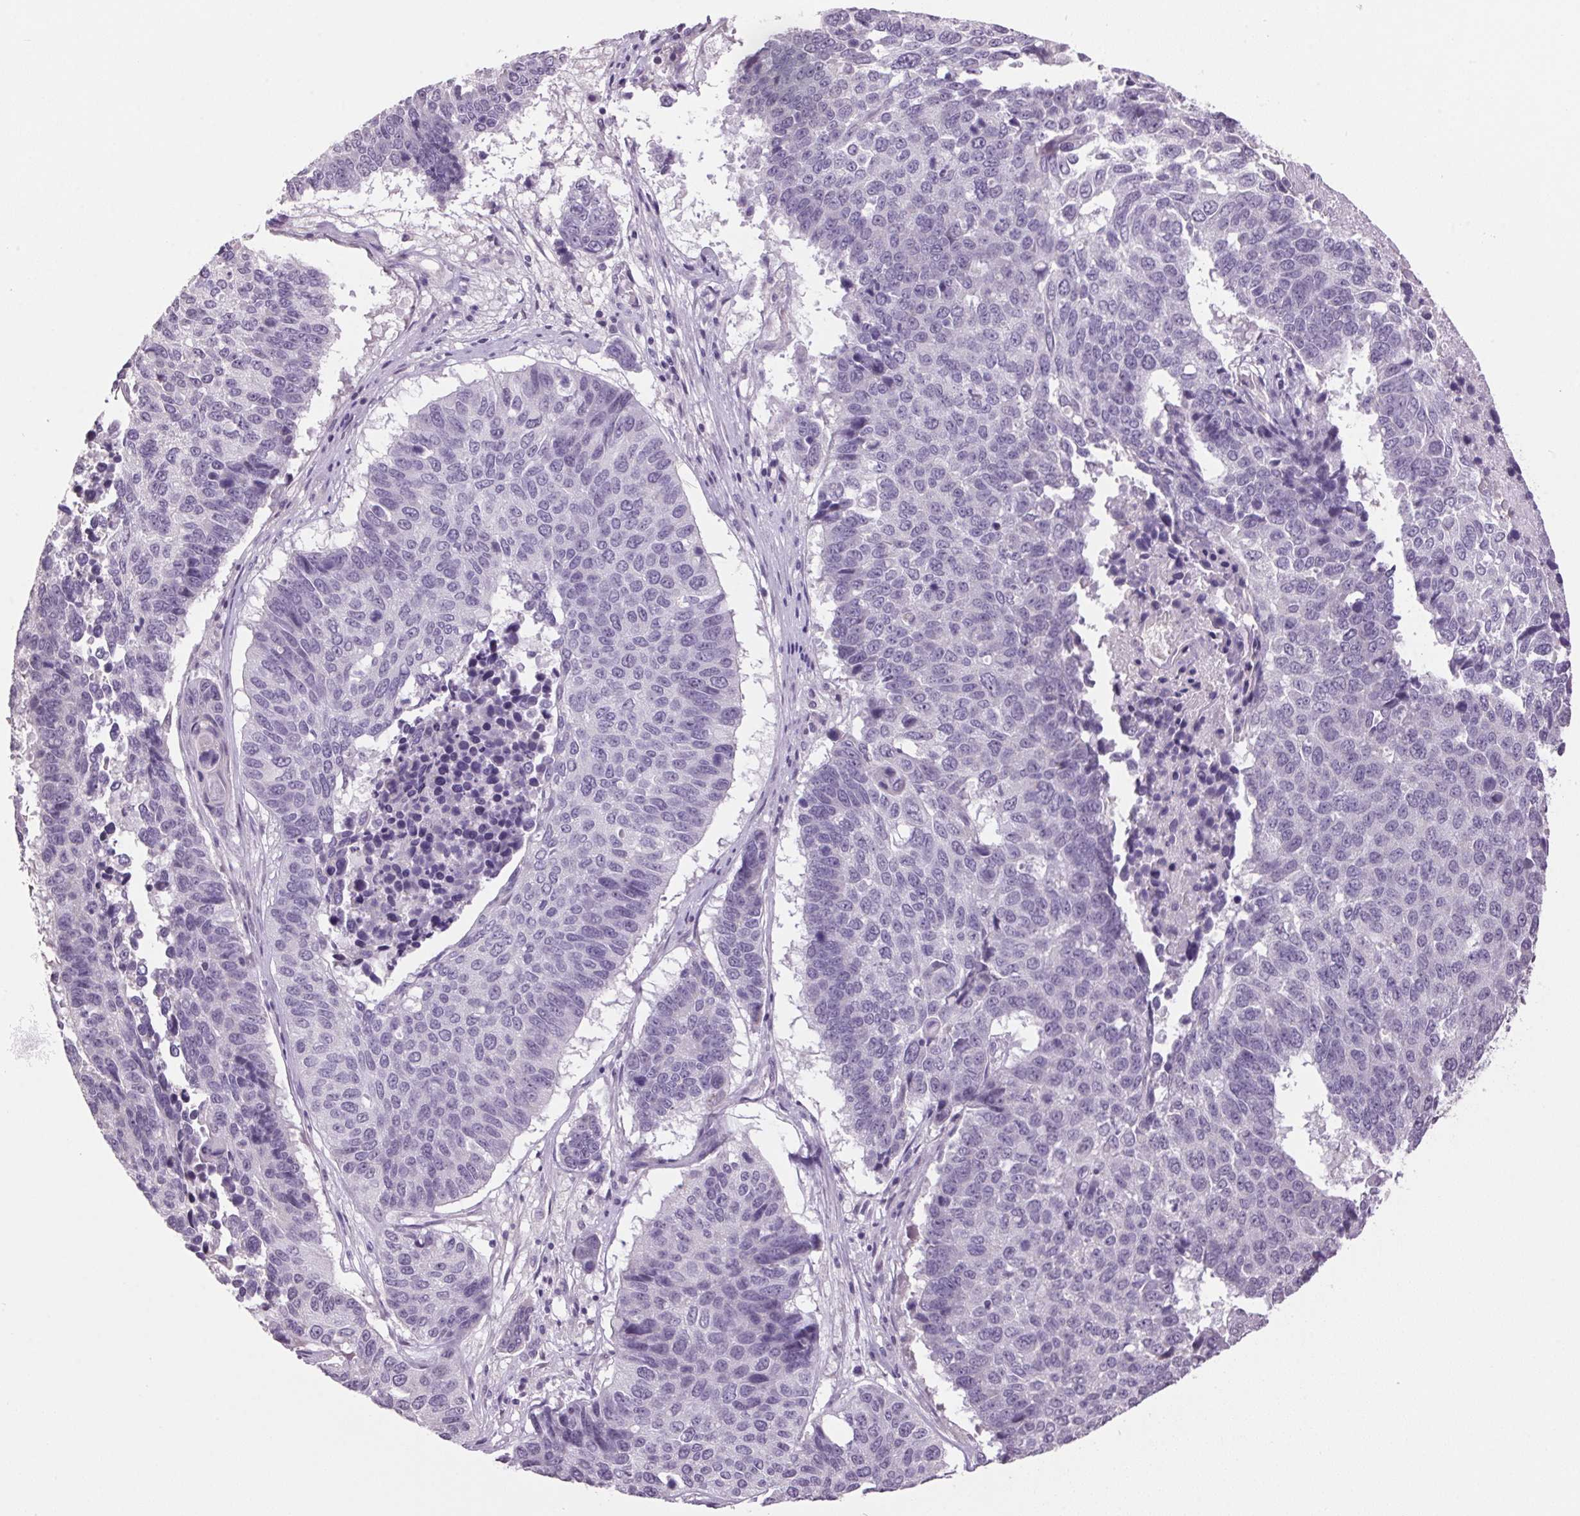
{"staining": {"intensity": "negative", "quantity": "none", "location": "none"}, "tissue": "lung cancer", "cell_type": "Tumor cells", "image_type": "cancer", "snomed": [{"axis": "morphology", "description": "Squamous cell carcinoma, NOS"}, {"axis": "topography", "description": "Lung"}], "caption": "High magnification brightfield microscopy of lung cancer (squamous cell carcinoma) stained with DAB (brown) and counterstained with hematoxylin (blue): tumor cells show no significant staining.", "gene": "VWA3B", "patient": {"sex": "male", "age": 73}}